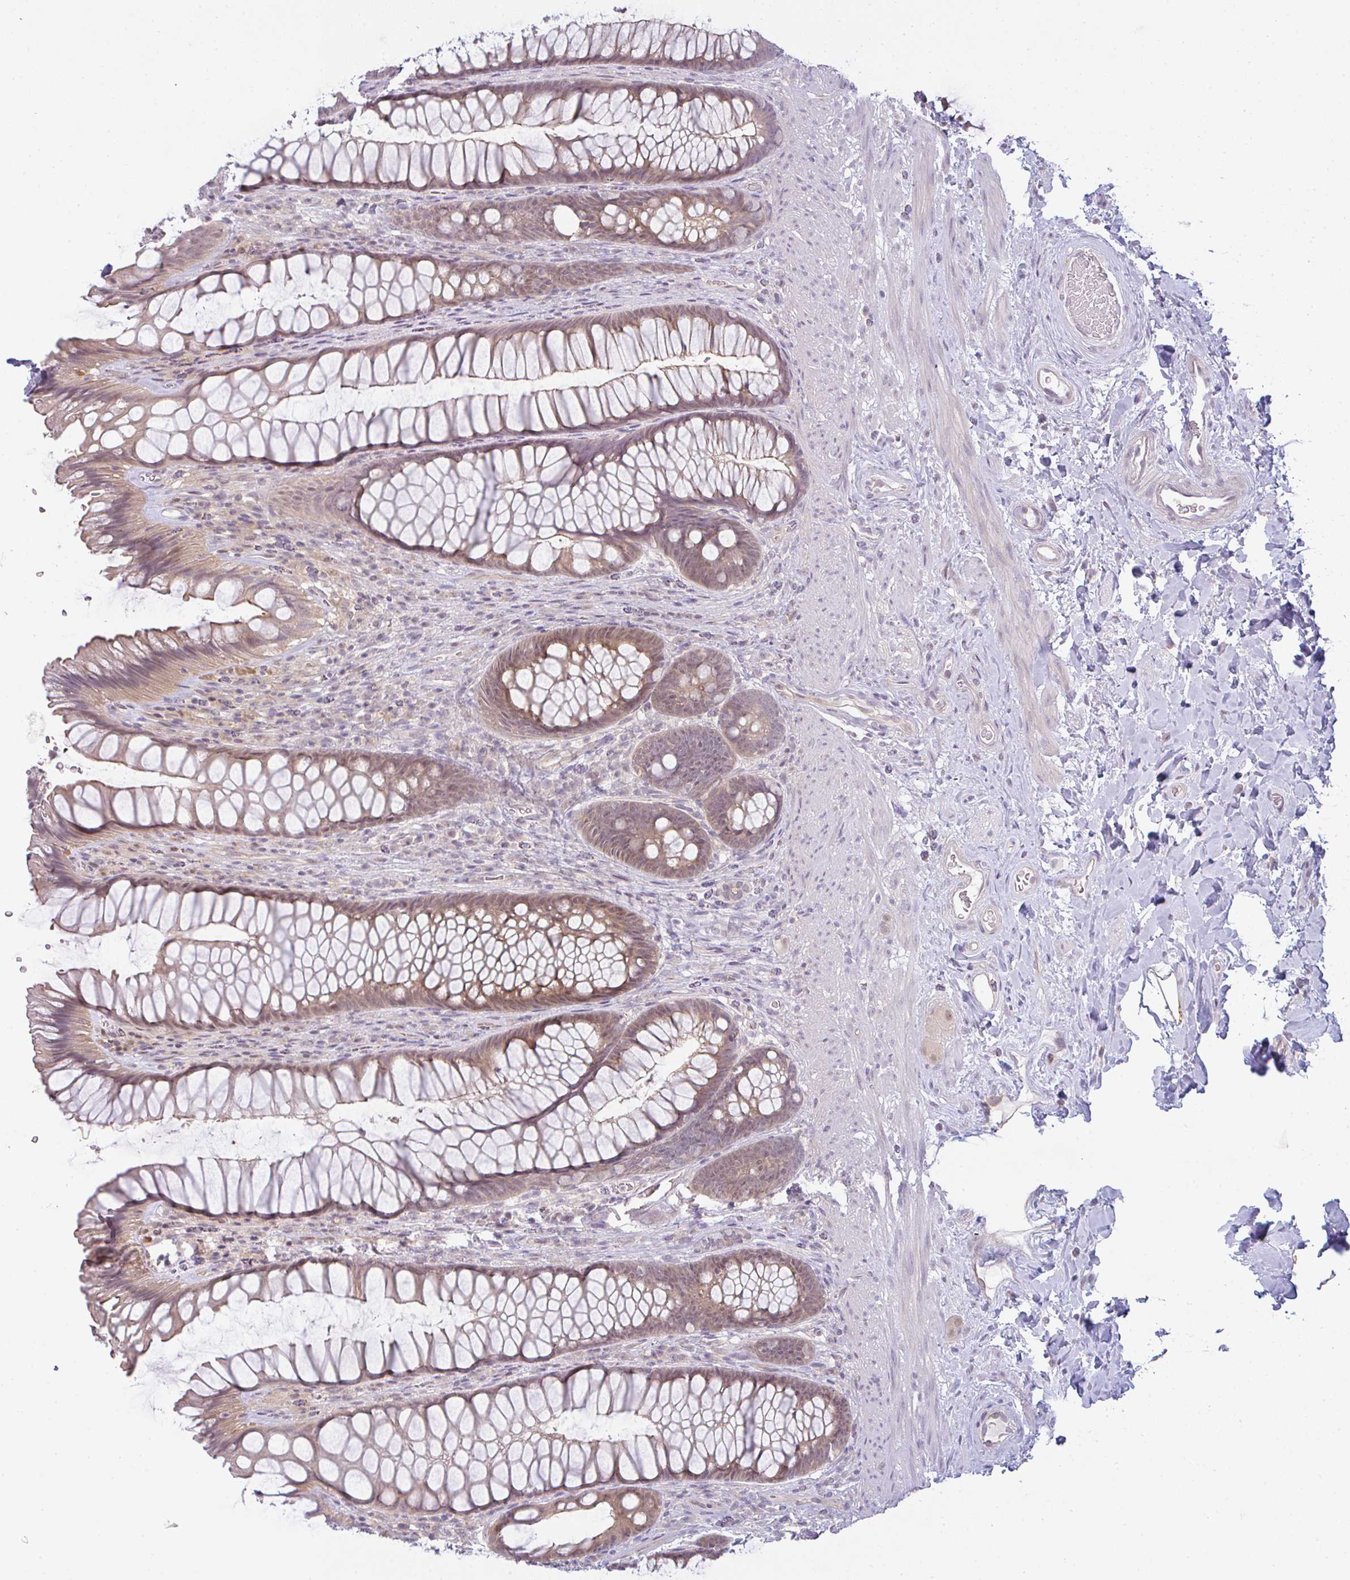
{"staining": {"intensity": "weak", "quantity": ">75%", "location": "cytoplasmic/membranous"}, "tissue": "rectum", "cell_type": "Glandular cells", "image_type": "normal", "snomed": [{"axis": "morphology", "description": "Normal tissue, NOS"}, {"axis": "topography", "description": "Rectum"}], "caption": "High-power microscopy captured an immunohistochemistry photomicrograph of unremarkable rectum, revealing weak cytoplasmic/membranous expression in approximately >75% of glandular cells.", "gene": "CSE1L", "patient": {"sex": "male", "age": 53}}